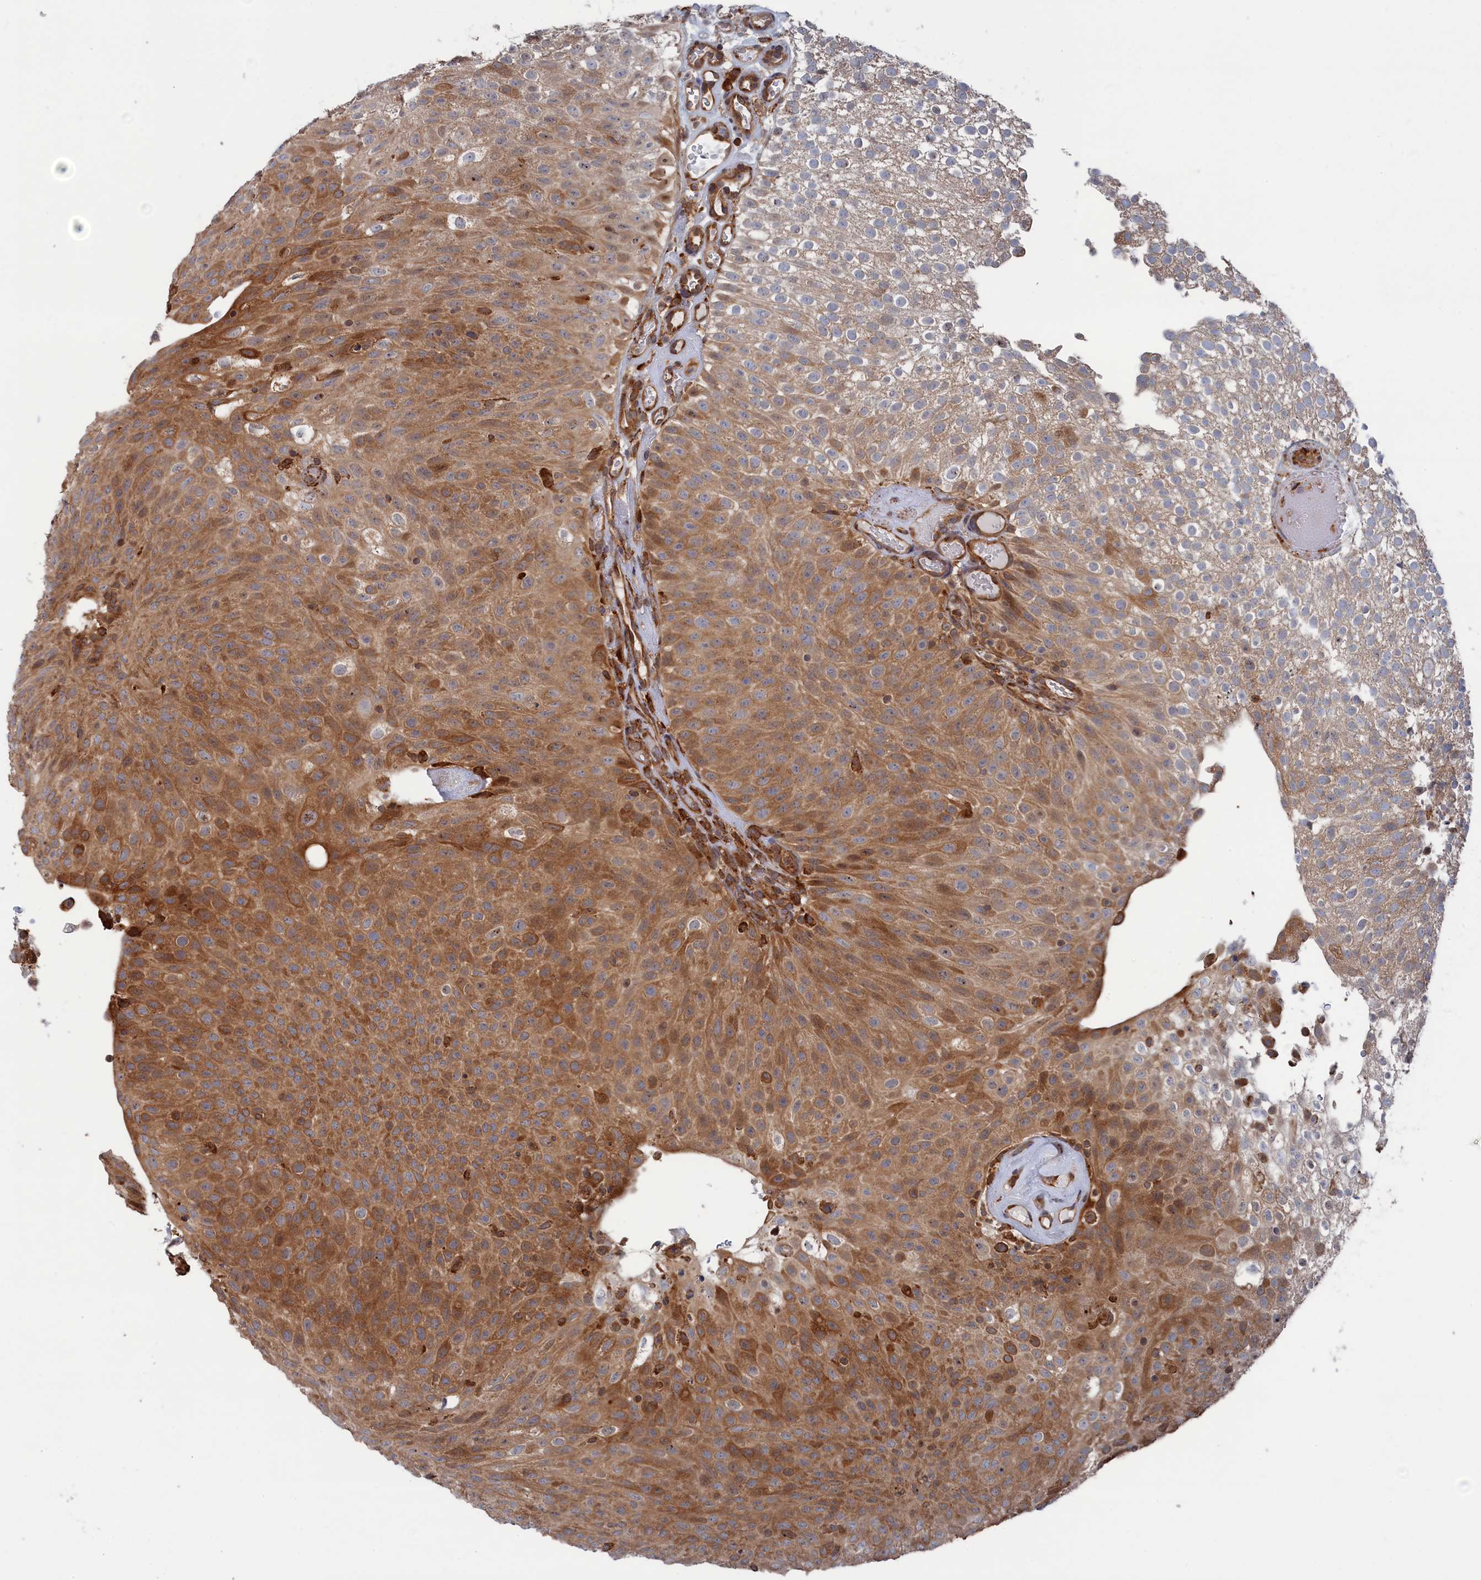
{"staining": {"intensity": "moderate", "quantity": ">75%", "location": "cytoplasmic/membranous"}, "tissue": "urothelial cancer", "cell_type": "Tumor cells", "image_type": "cancer", "snomed": [{"axis": "morphology", "description": "Urothelial carcinoma, Low grade"}, {"axis": "topography", "description": "Urinary bladder"}], "caption": "Immunohistochemical staining of low-grade urothelial carcinoma demonstrates medium levels of moderate cytoplasmic/membranous protein expression in approximately >75% of tumor cells. (DAB (3,3'-diaminobenzidine) = brown stain, brightfield microscopy at high magnification).", "gene": "BPIFB6", "patient": {"sex": "male", "age": 78}}